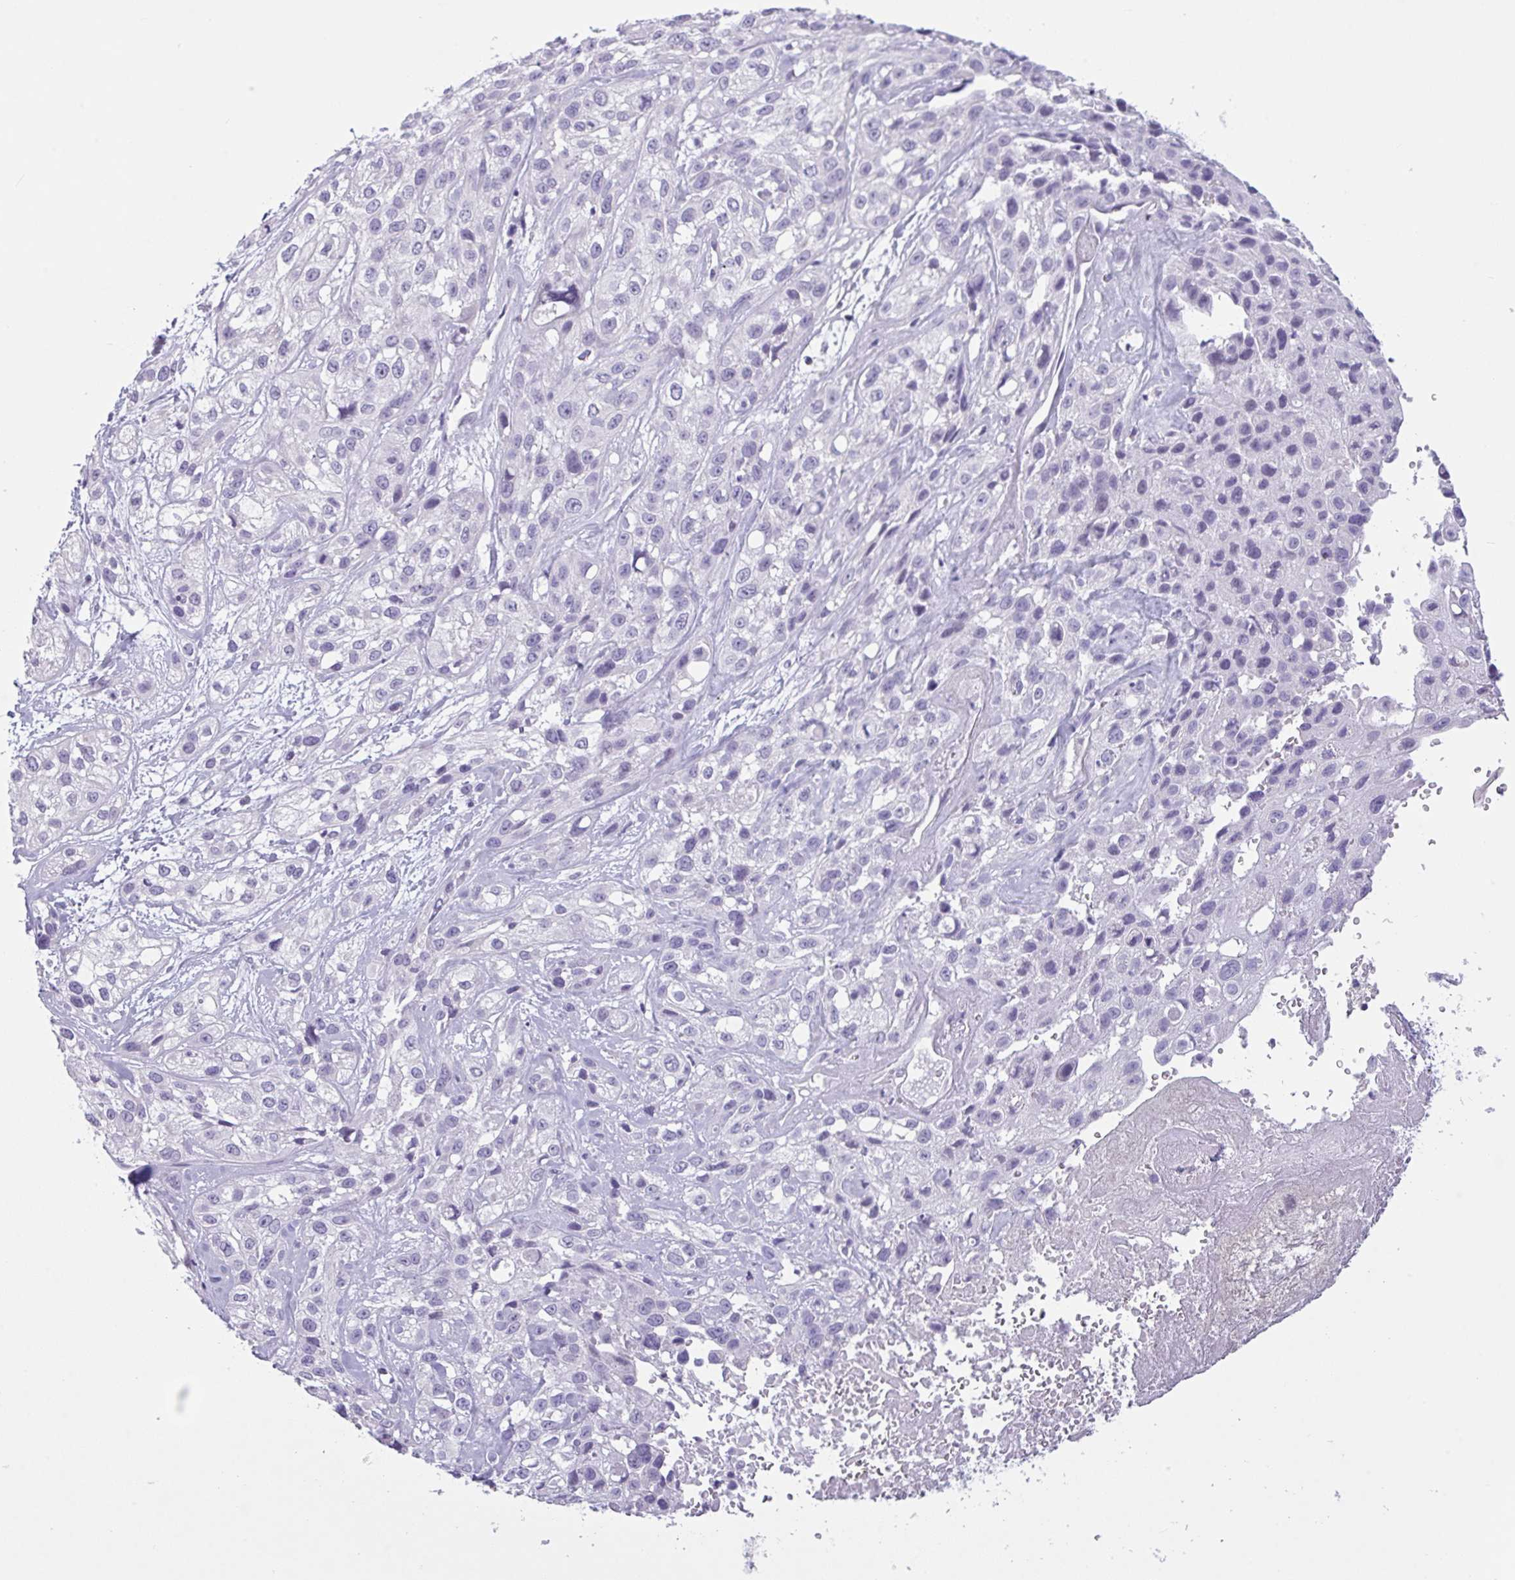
{"staining": {"intensity": "negative", "quantity": "none", "location": "none"}, "tissue": "skin cancer", "cell_type": "Tumor cells", "image_type": "cancer", "snomed": [{"axis": "morphology", "description": "Squamous cell carcinoma, NOS"}, {"axis": "topography", "description": "Skin"}], "caption": "This is an immunohistochemistry histopathology image of human skin cancer (squamous cell carcinoma). There is no staining in tumor cells.", "gene": "CTSE", "patient": {"sex": "male", "age": 82}}